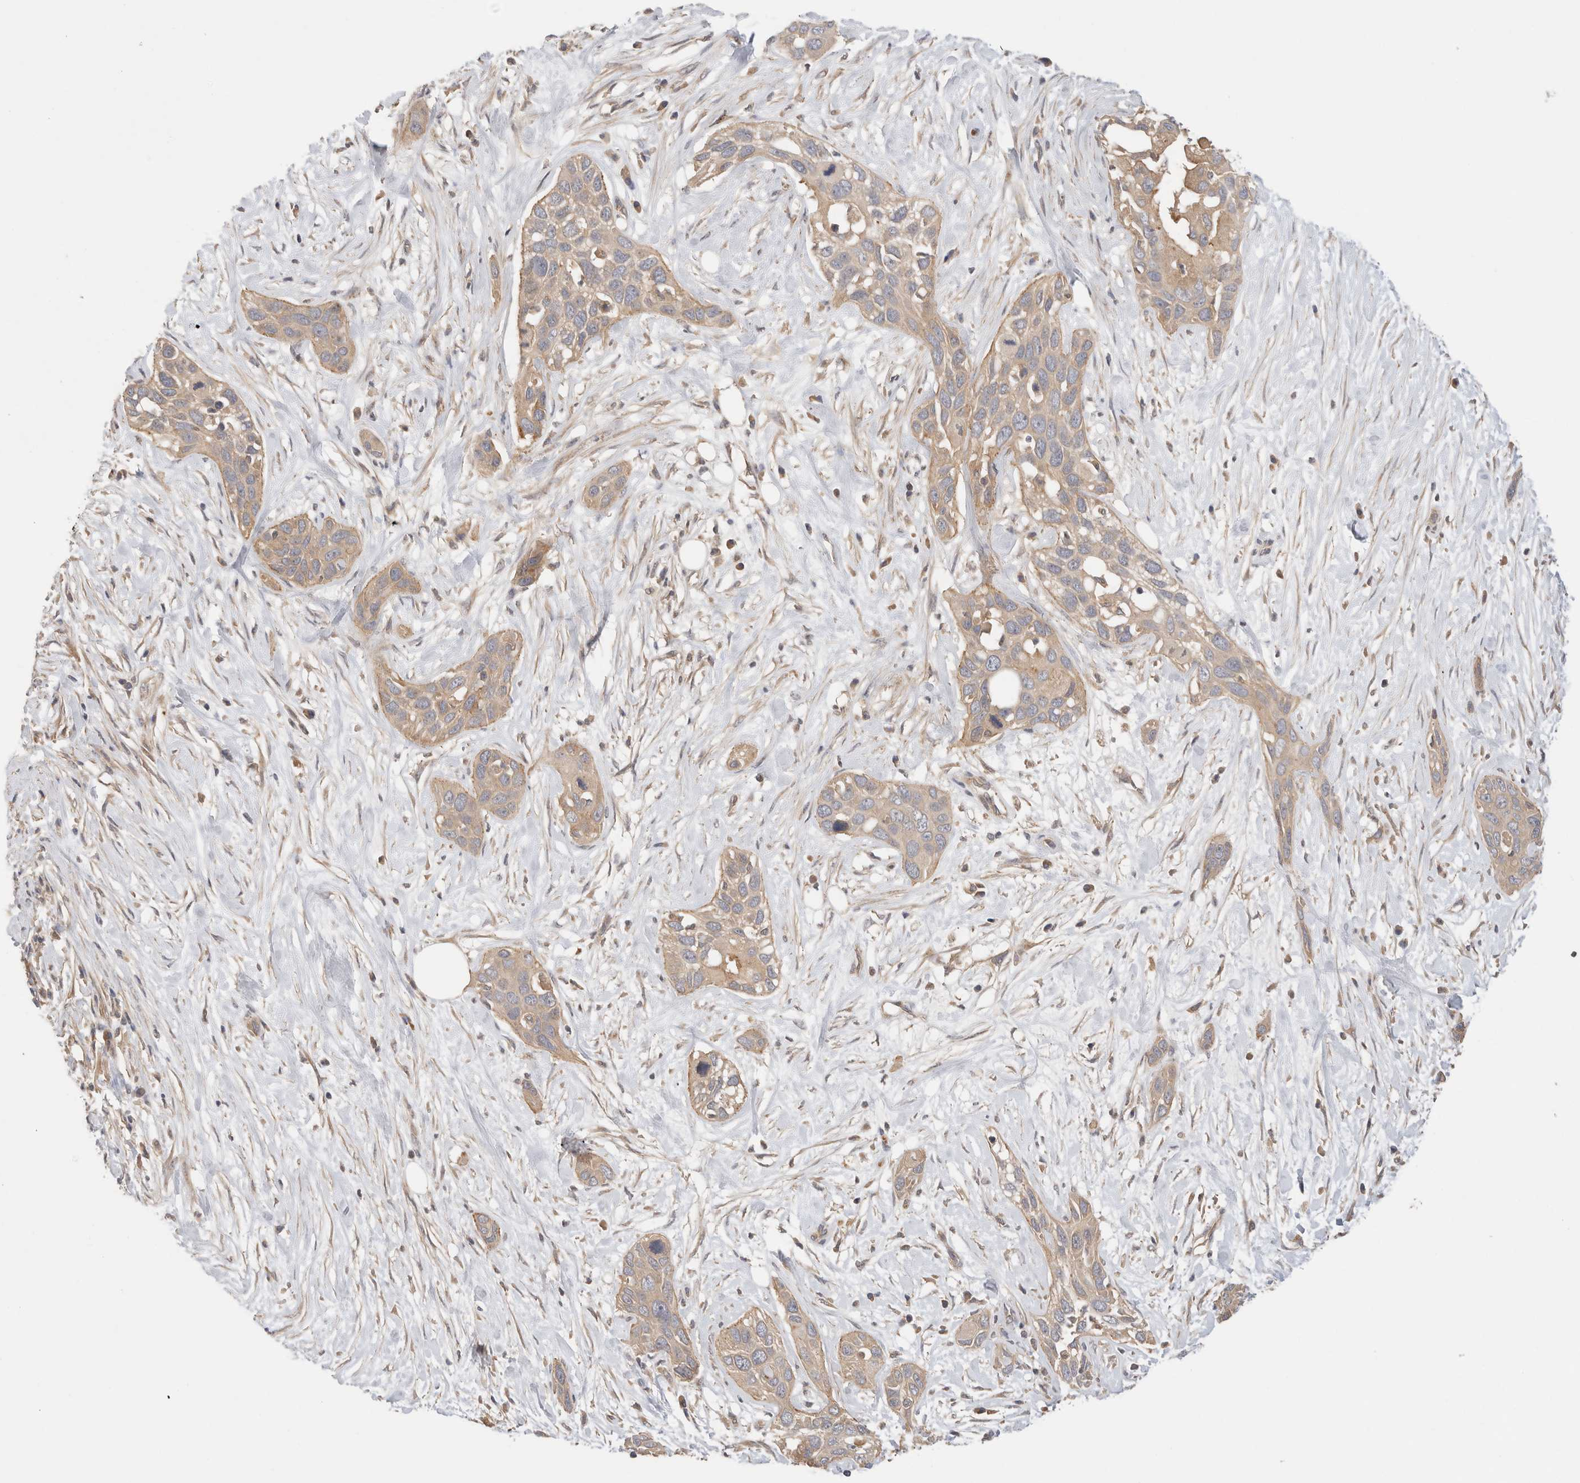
{"staining": {"intensity": "weak", "quantity": ">75%", "location": "cytoplasmic/membranous"}, "tissue": "pancreatic cancer", "cell_type": "Tumor cells", "image_type": "cancer", "snomed": [{"axis": "morphology", "description": "Adenocarcinoma, NOS"}, {"axis": "topography", "description": "Pancreas"}], "caption": "This is an image of immunohistochemistry (IHC) staining of adenocarcinoma (pancreatic), which shows weak positivity in the cytoplasmic/membranous of tumor cells.", "gene": "SGK3", "patient": {"sex": "female", "age": 60}}